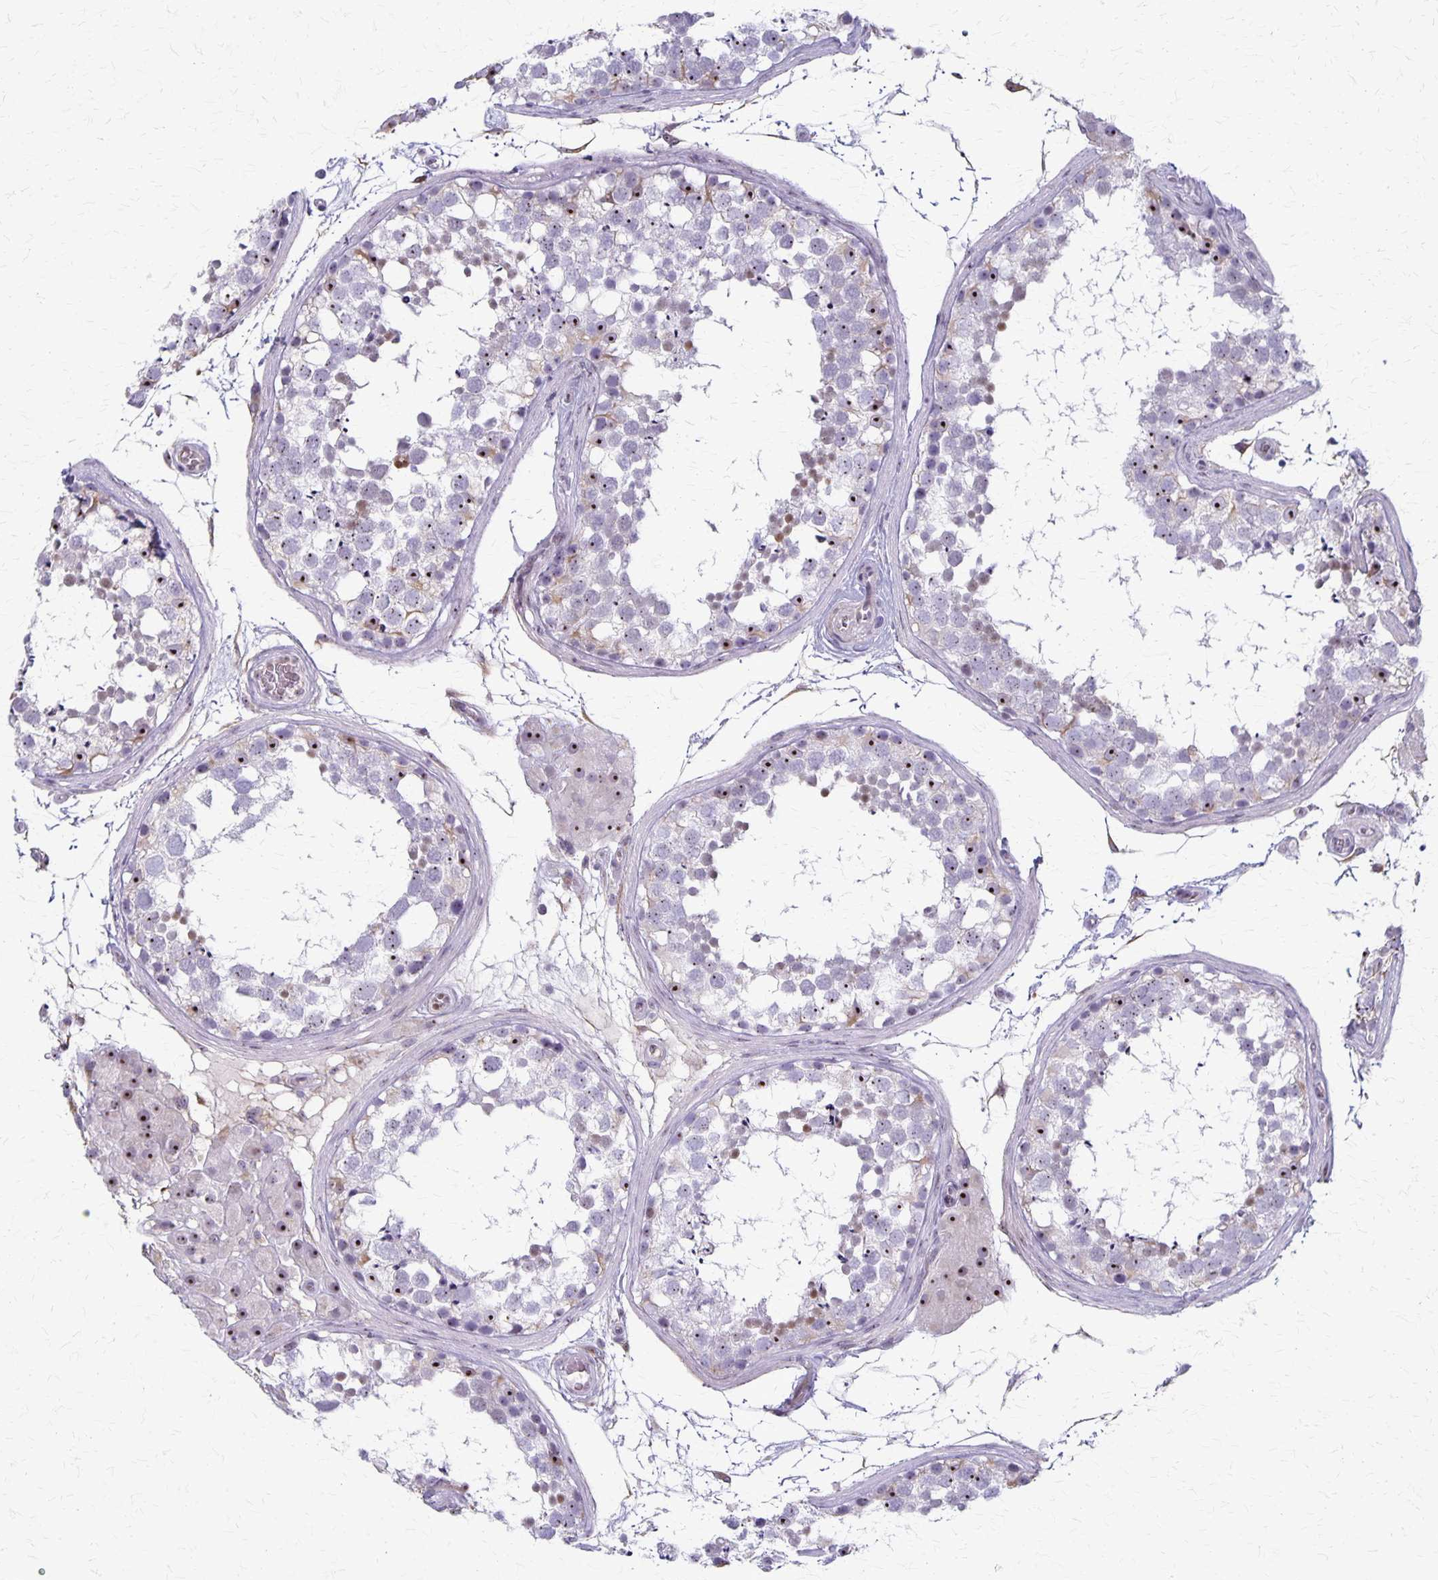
{"staining": {"intensity": "weak", "quantity": "25%-75%", "location": "nuclear"}, "tissue": "testis", "cell_type": "Cells in seminiferous ducts", "image_type": "normal", "snomed": [{"axis": "morphology", "description": "Normal tissue, NOS"}, {"axis": "morphology", "description": "Seminoma, NOS"}, {"axis": "topography", "description": "Testis"}], "caption": "A micrograph of testis stained for a protein shows weak nuclear brown staining in cells in seminiferous ducts.", "gene": "DLK2", "patient": {"sex": "male", "age": 65}}